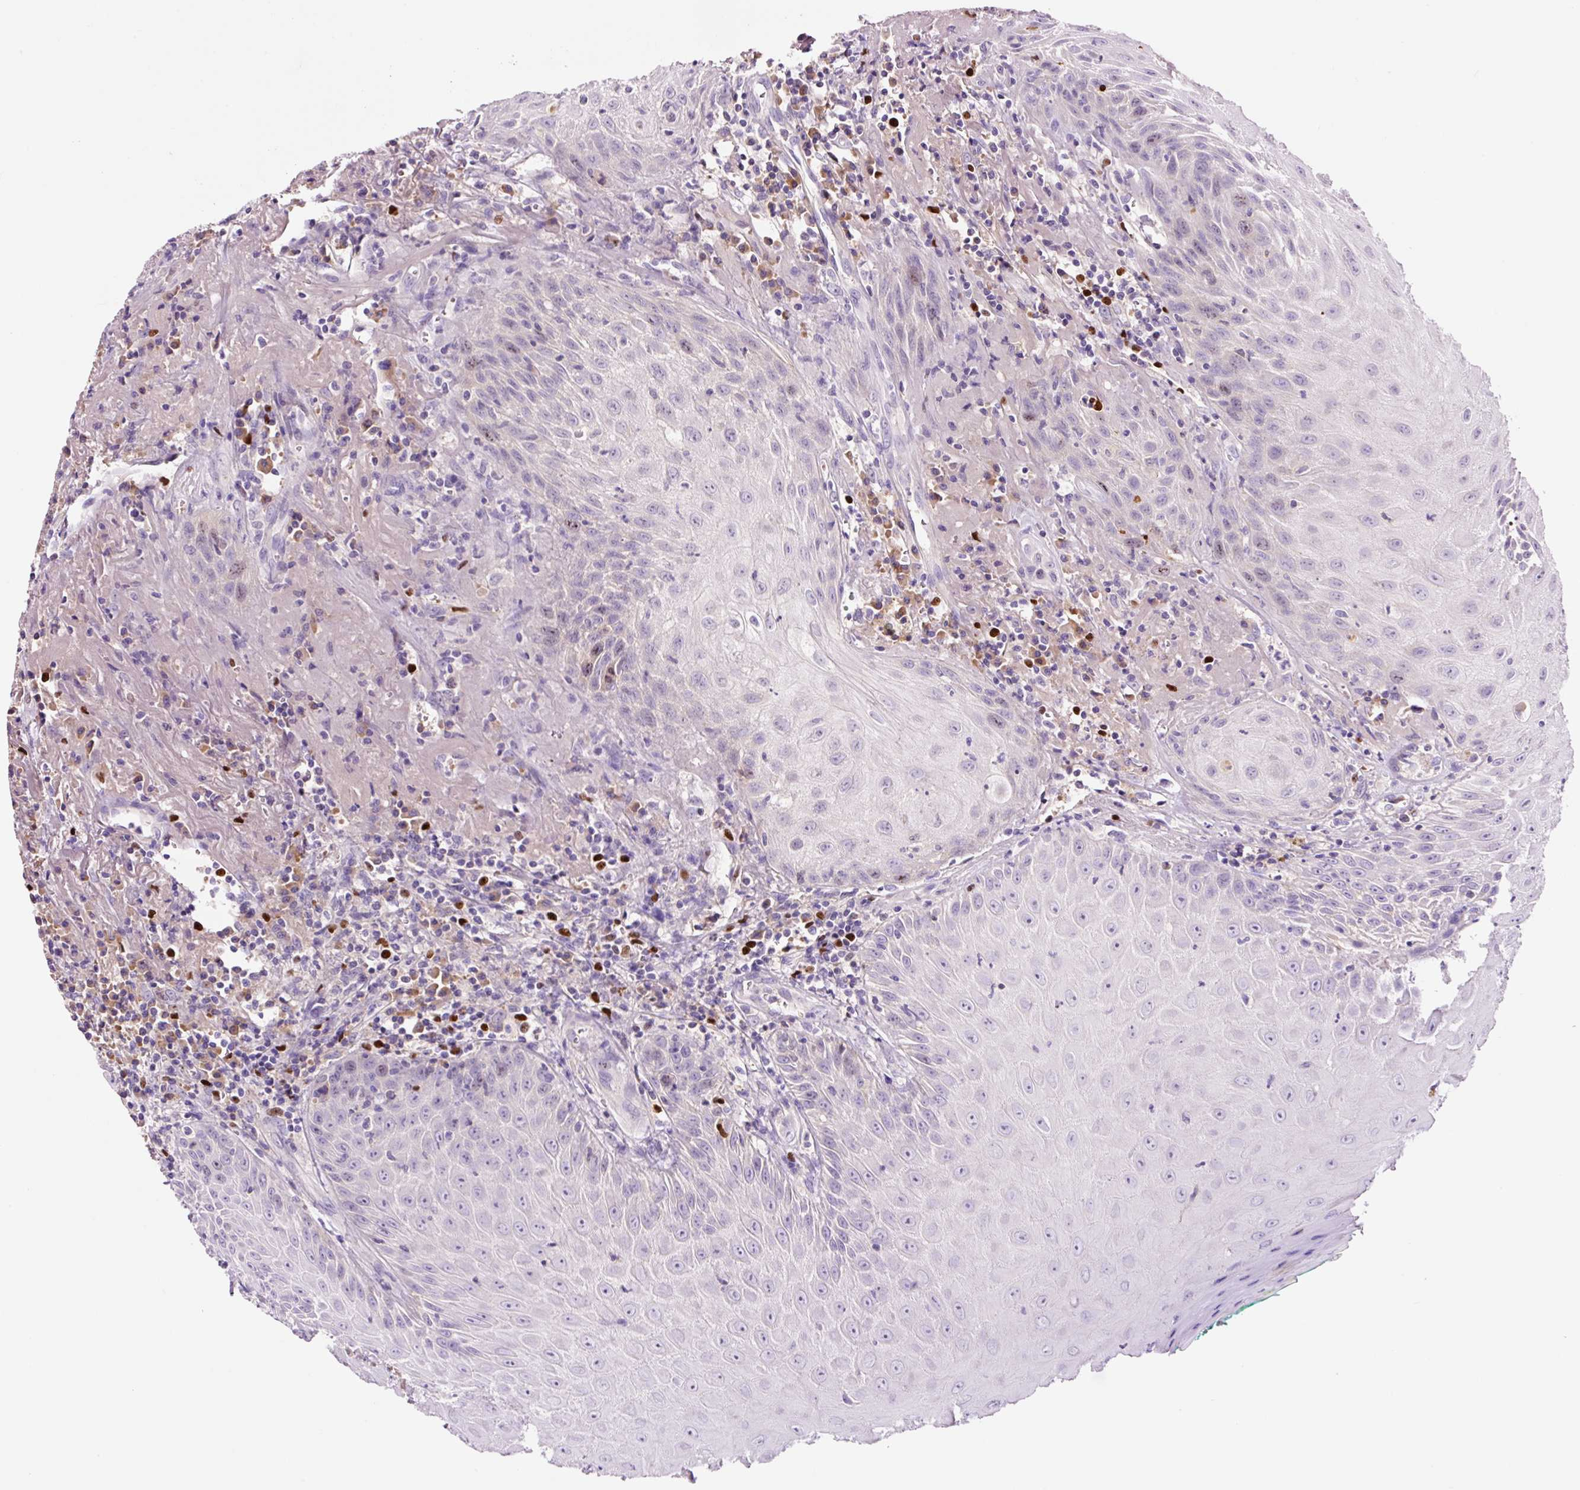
{"staining": {"intensity": "weak", "quantity": "<25%", "location": "nuclear"}, "tissue": "head and neck cancer", "cell_type": "Tumor cells", "image_type": "cancer", "snomed": [{"axis": "morphology", "description": "Normal tissue, NOS"}, {"axis": "morphology", "description": "Squamous cell carcinoma, NOS"}, {"axis": "topography", "description": "Oral tissue"}, {"axis": "topography", "description": "Head-Neck"}], "caption": "This is an immunohistochemistry histopathology image of human head and neck cancer (squamous cell carcinoma). There is no expression in tumor cells.", "gene": "DPPA4", "patient": {"sex": "female", "age": 70}}